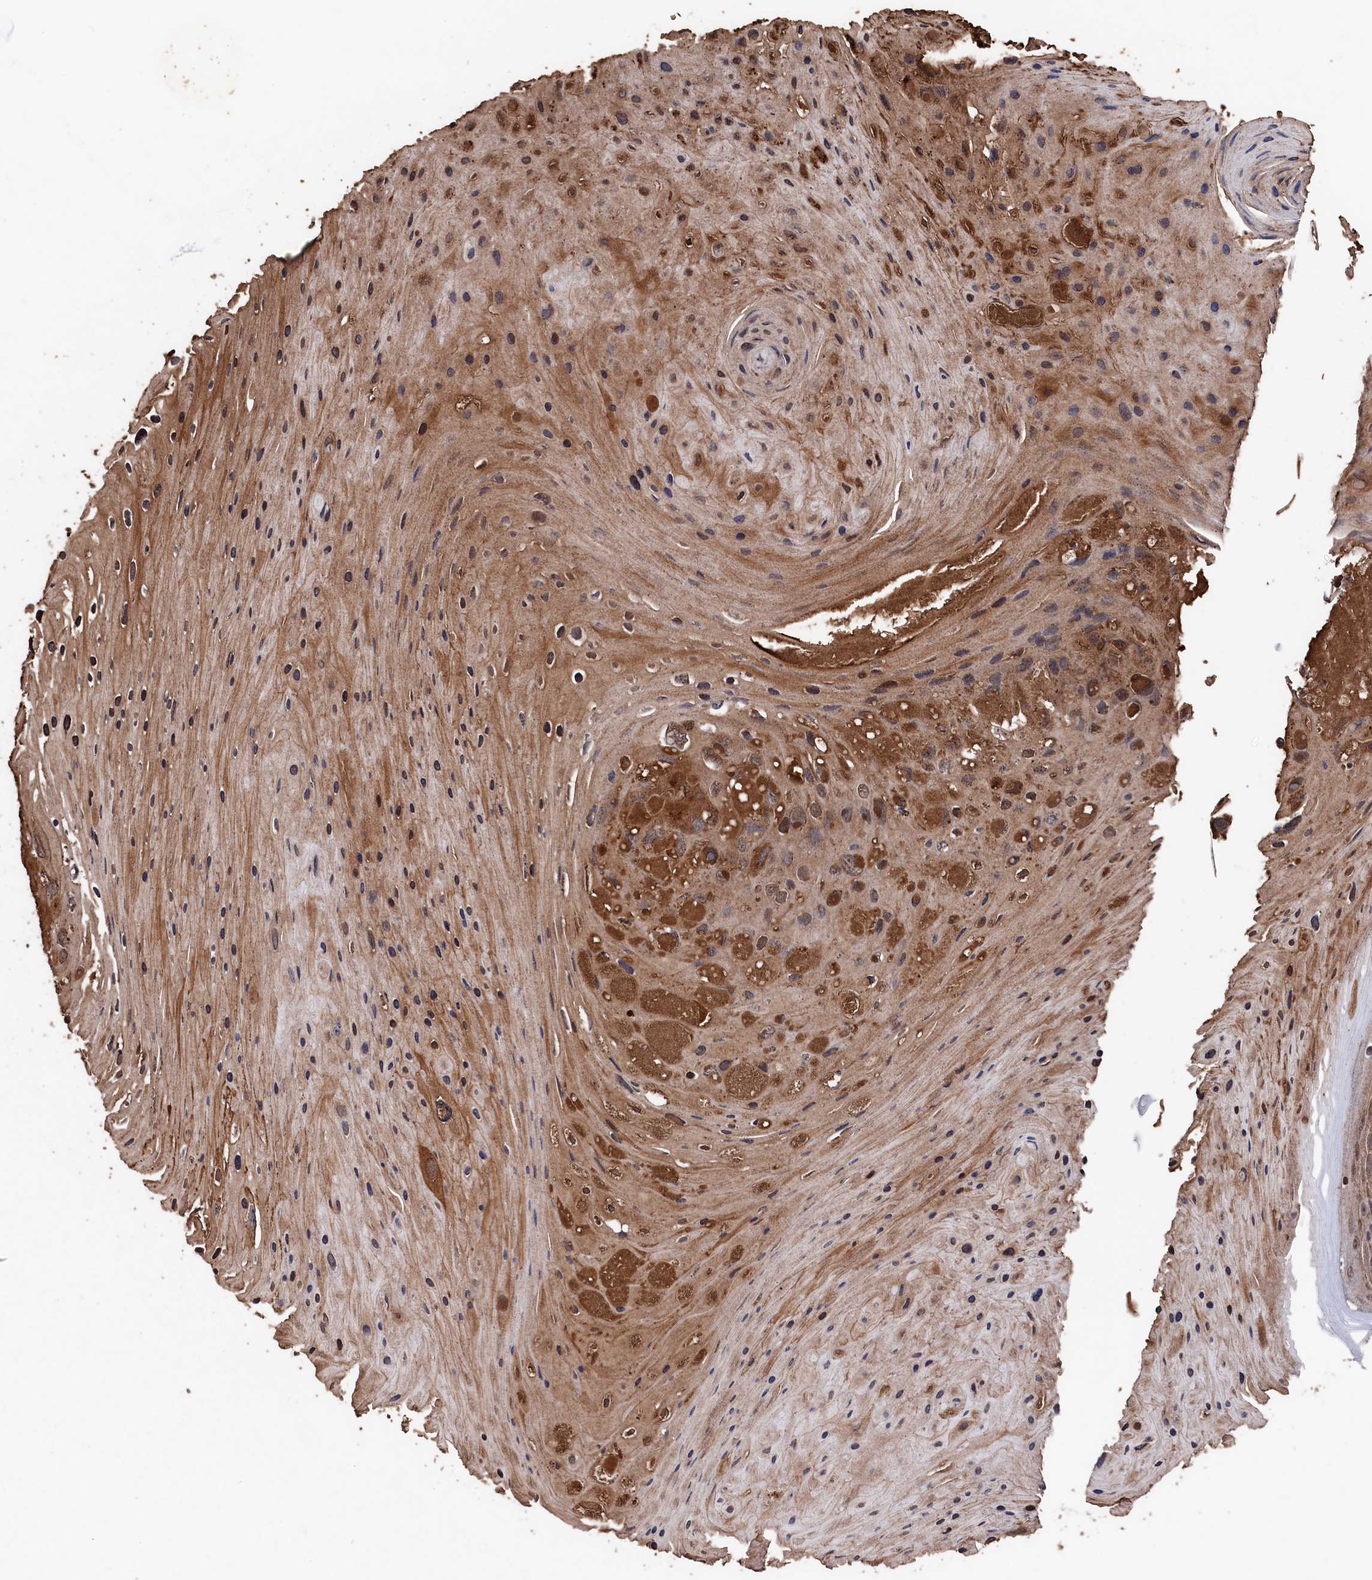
{"staining": {"intensity": "moderate", "quantity": ">75%", "location": "cytoplasmic/membranous,nuclear"}, "tissue": "skin cancer", "cell_type": "Tumor cells", "image_type": "cancer", "snomed": [{"axis": "morphology", "description": "Squamous cell carcinoma, NOS"}, {"axis": "topography", "description": "Skin"}], "caption": "Protein staining reveals moderate cytoplasmic/membranous and nuclear positivity in about >75% of tumor cells in skin cancer (squamous cell carcinoma).", "gene": "SNX33", "patient": {"sex": "female", "age": 88}}